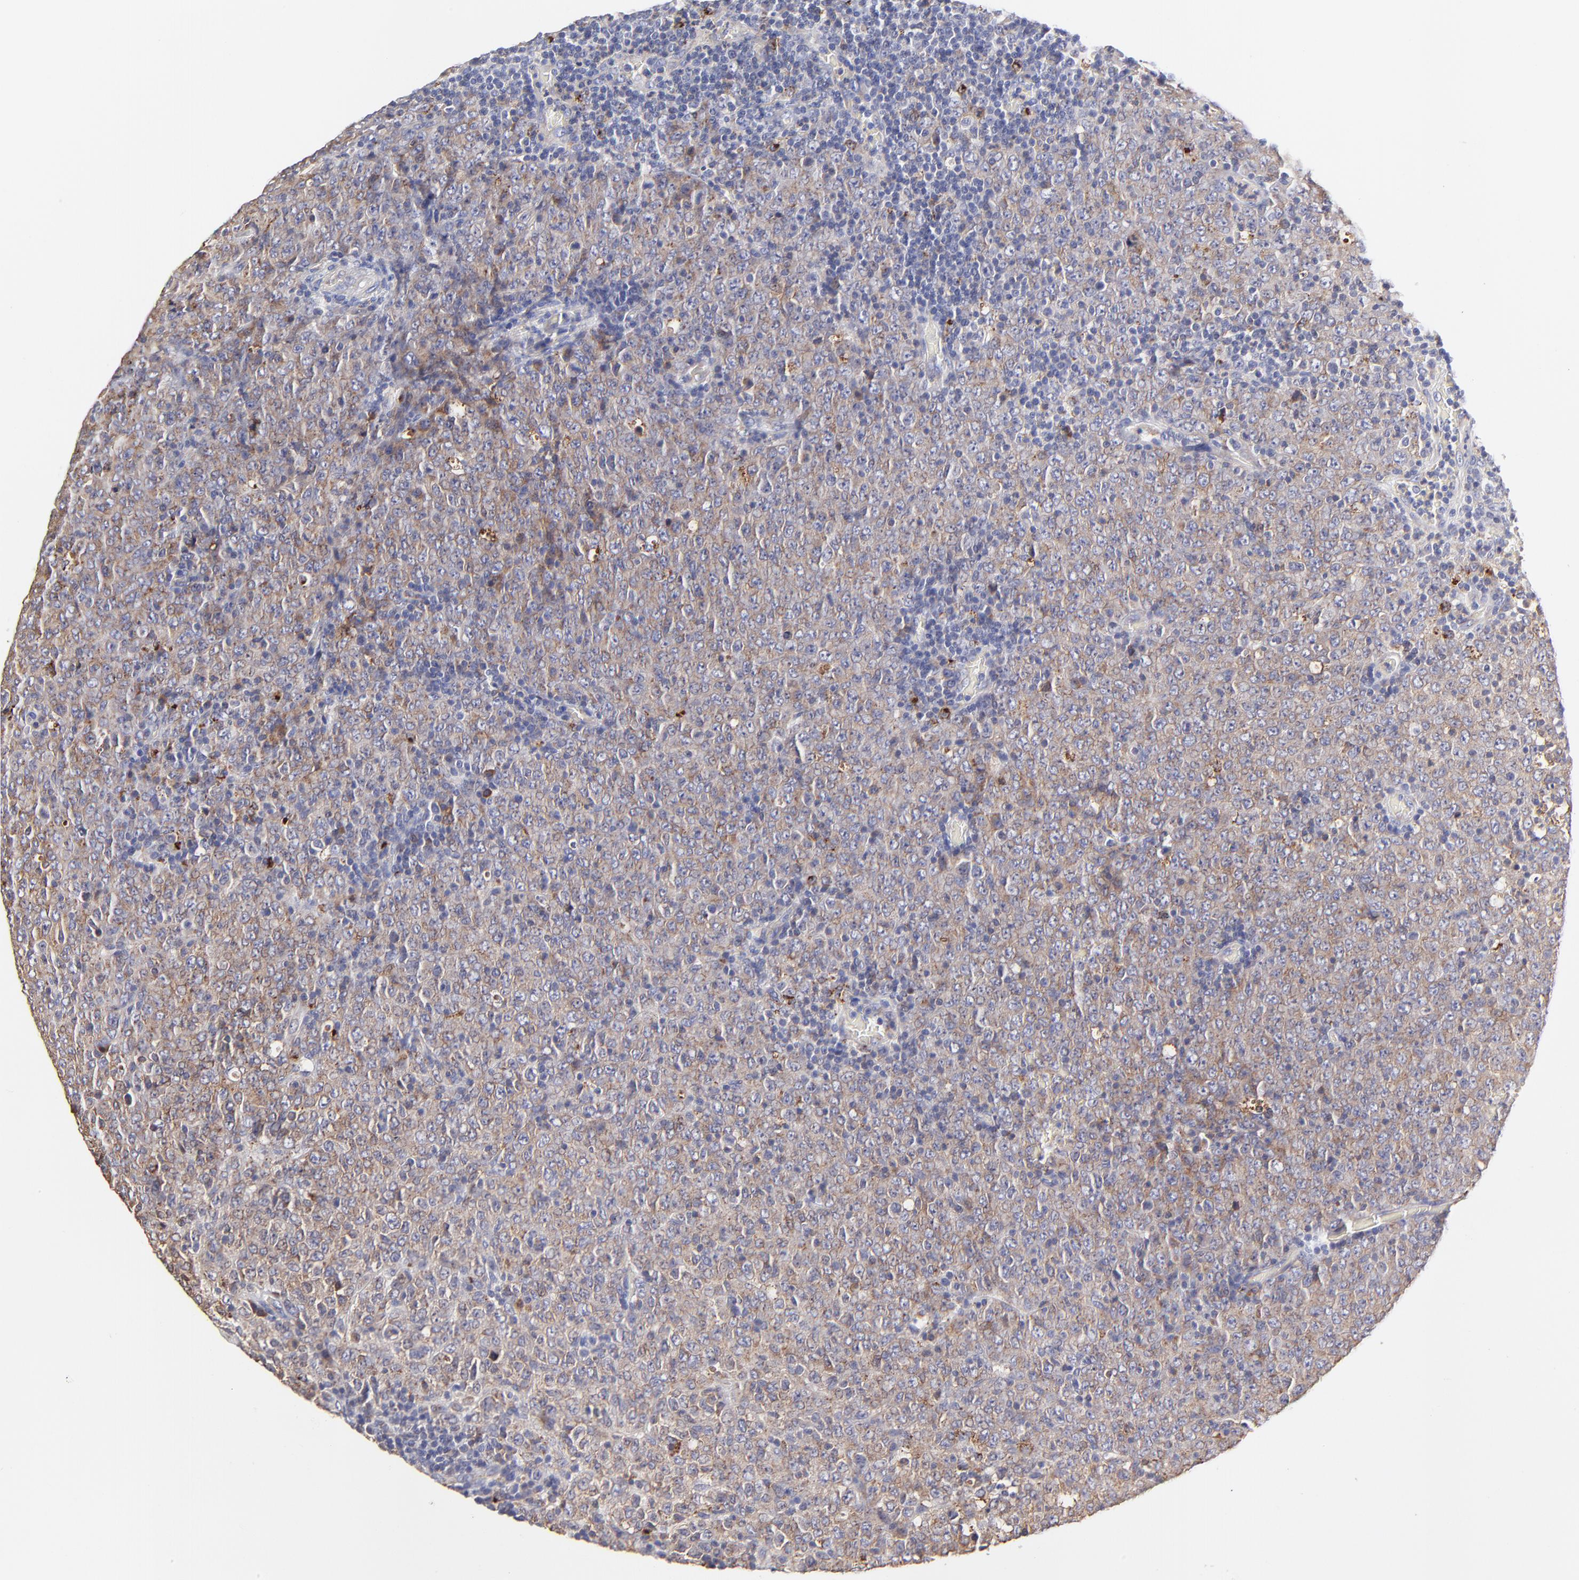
{"staining": {"intensity": "weak", "quantity": ">75%", "location": "cytoplasmic/membranous"}, "tissue": "lymphoma", "cell_type": "Tumor cells", "image_type": "cancer", "snomed": [{"axis": "morphology", "description": "Malignant lymphoma, non-Hodgkin's type, High grade"}, {"axis": "topography", "description": "Tonsil"}], "caption": "Immunohistochemistry photomicrograph of neoplastic tissue: lymphoma stained using IHC exhibits low levels of weak protein expression localized specifically in the cytoplasmic/membranous of tumor cells, appearing as a cytoplasmic/membranous brown color.", "gene": "GCSAM", "patient": {"sex": "female", "age": 36}}